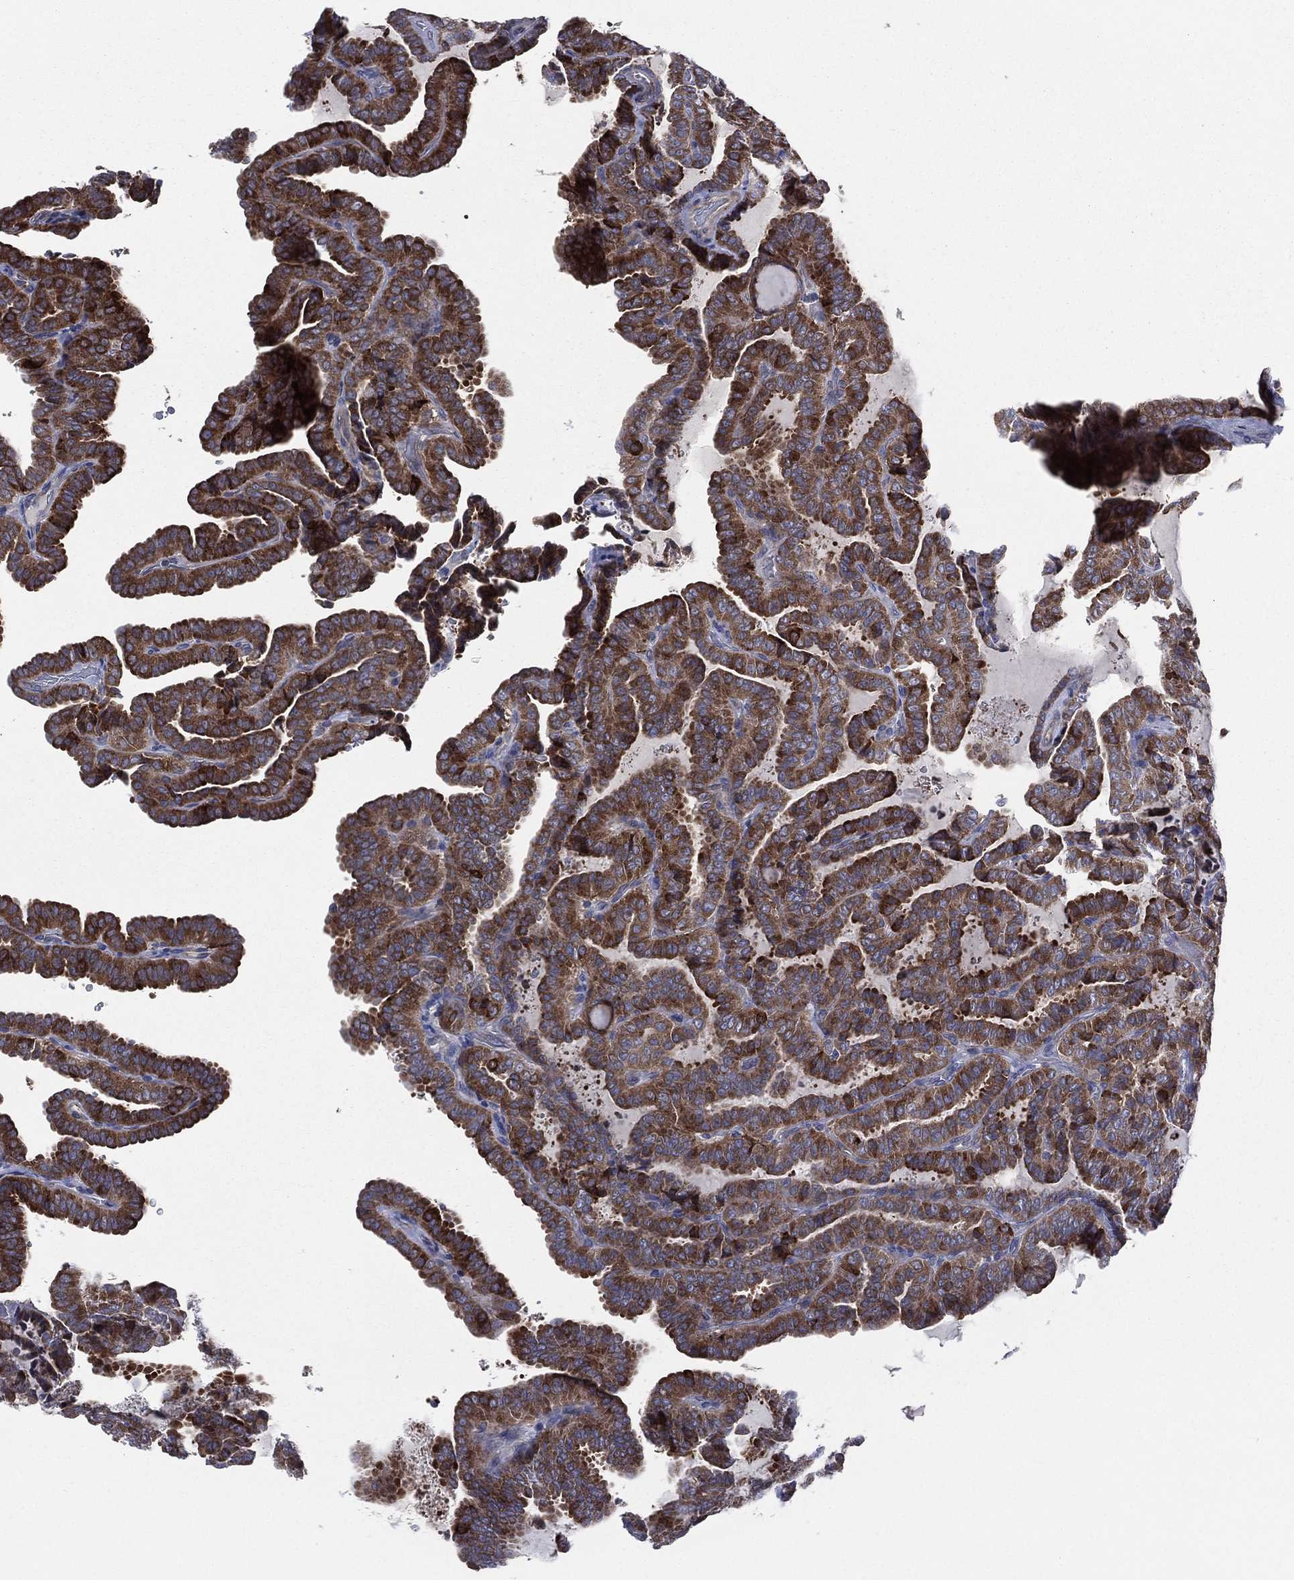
{"staining": {"intensity": "strong", "quantity": ">75%", "location": "cytoplasmic/membranous"}, "tissue": "thyroid cancer", "cell_type": "Tumor cells", "image_type": "cancer", "snomed": [{"axis": "morphology", "description": "Papillary adenocarcinoma, NOS"}, {"axis": "topography", "description": "Thyroid gland"}], "caption": "Strong cytoplasmic/membranous protein positivity is seen in about >75% of tumor cells in thyroid papillary adenocarcinoma.", "gene": "CCDC159", "patient": {"sex": "female", "age": 39}}